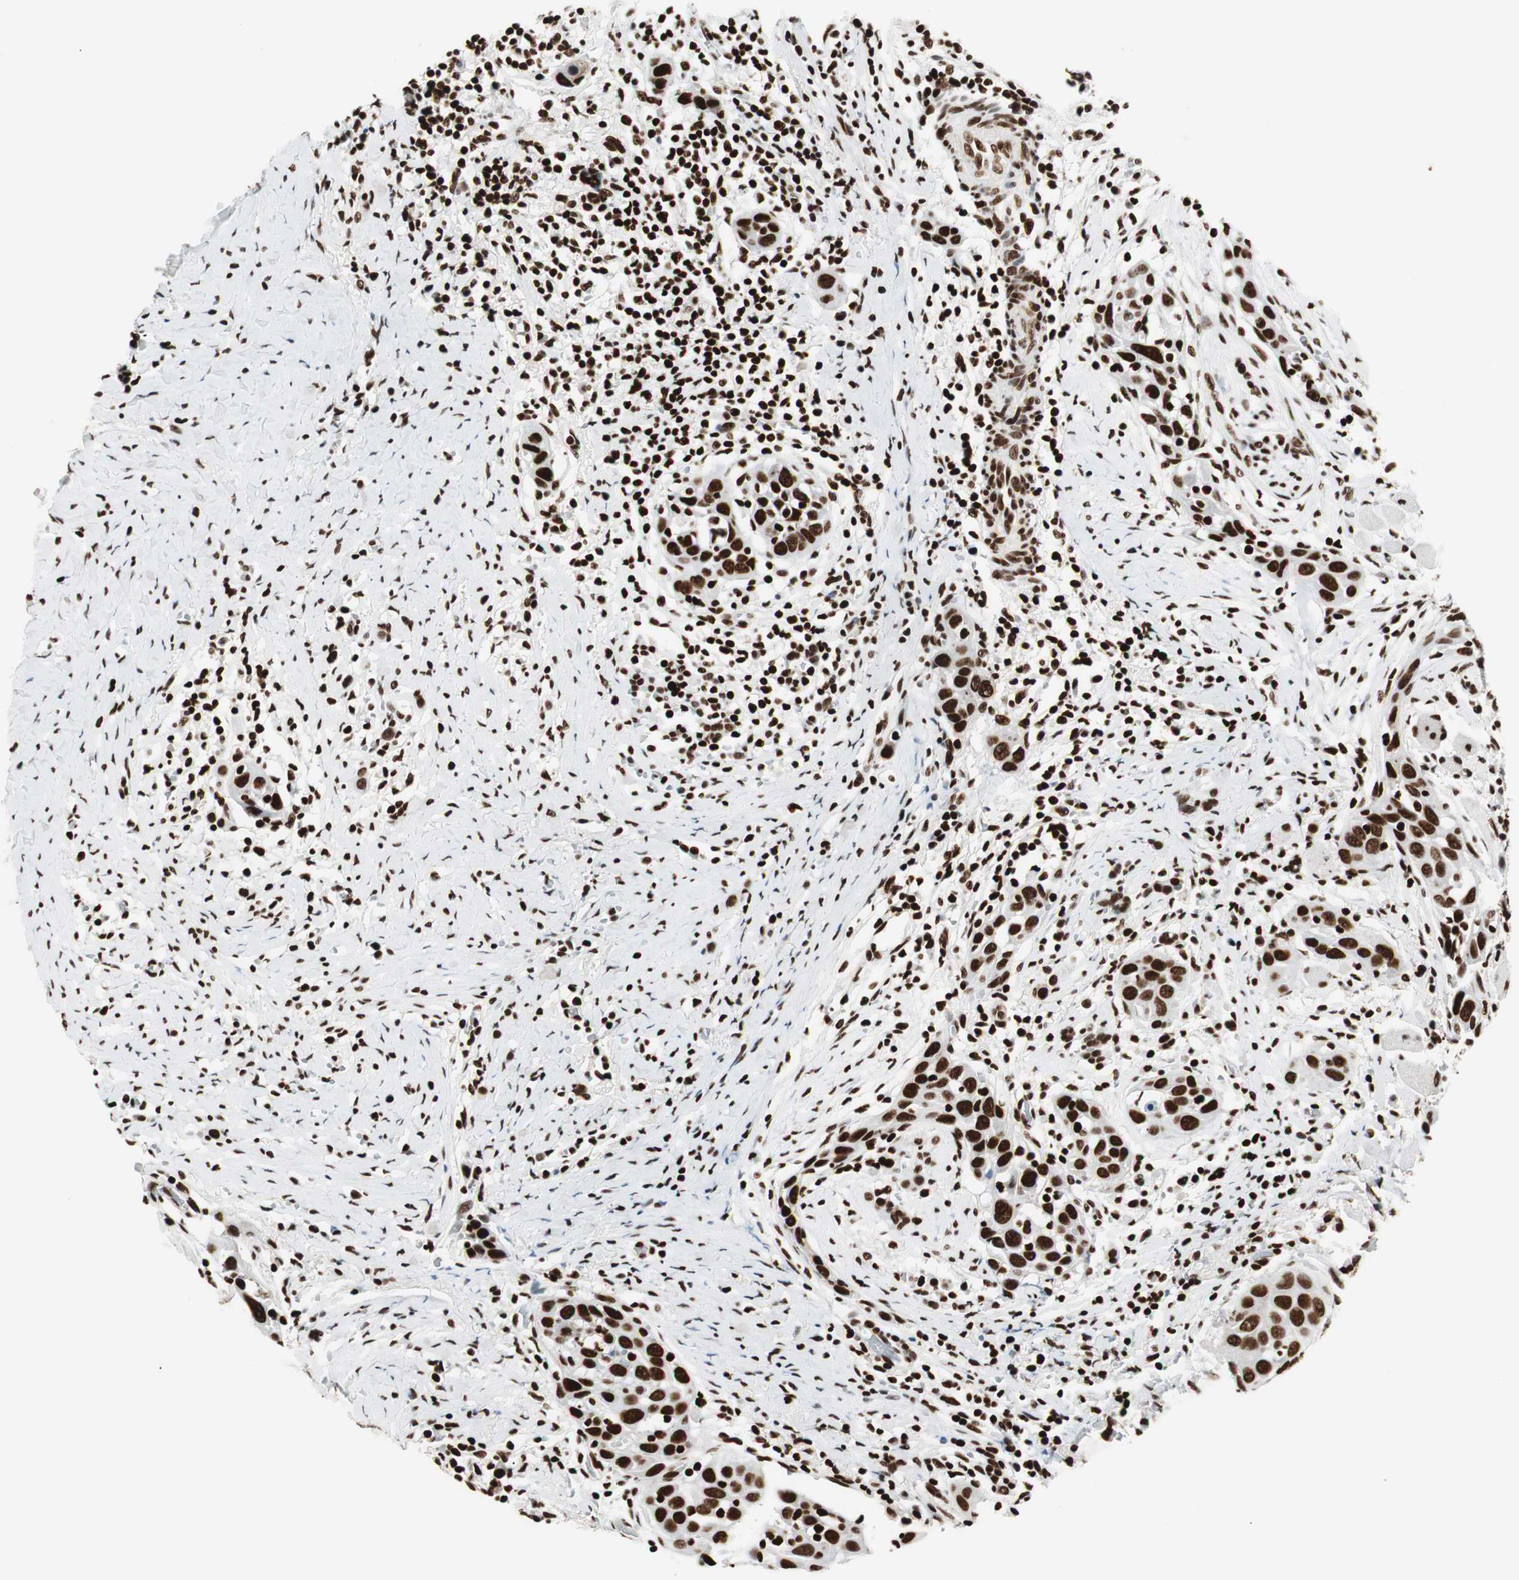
{"staining": {"intensity": "strong", "quantity": ">75%", "location": "nuclear"}, "tissue": "head and neck cancer", "cell_type": "Tumor cells", "image_type": "cancer", "snomed": [{"axis": "morphology", "description": "Normal tissue, NOS"}, {"axis": "morphology", "description": "Squamous cell carcinoma, NOS"}, {"axis": "topography", "description": "Oral tissue"}, {"axis": "topography", "description": "Head-Neck"}], "caption": "IHC micrograph of neoplastic tissue: human head and neck squamous cell carcinoma stained using immunohistochemistry reveals high levels of strong protein expression localized specifically in the nuclear of tumor cells, appearing as a nuclear brown color.", "gene": "MTA2", "patient": {"sex": "female", "age": 50}}